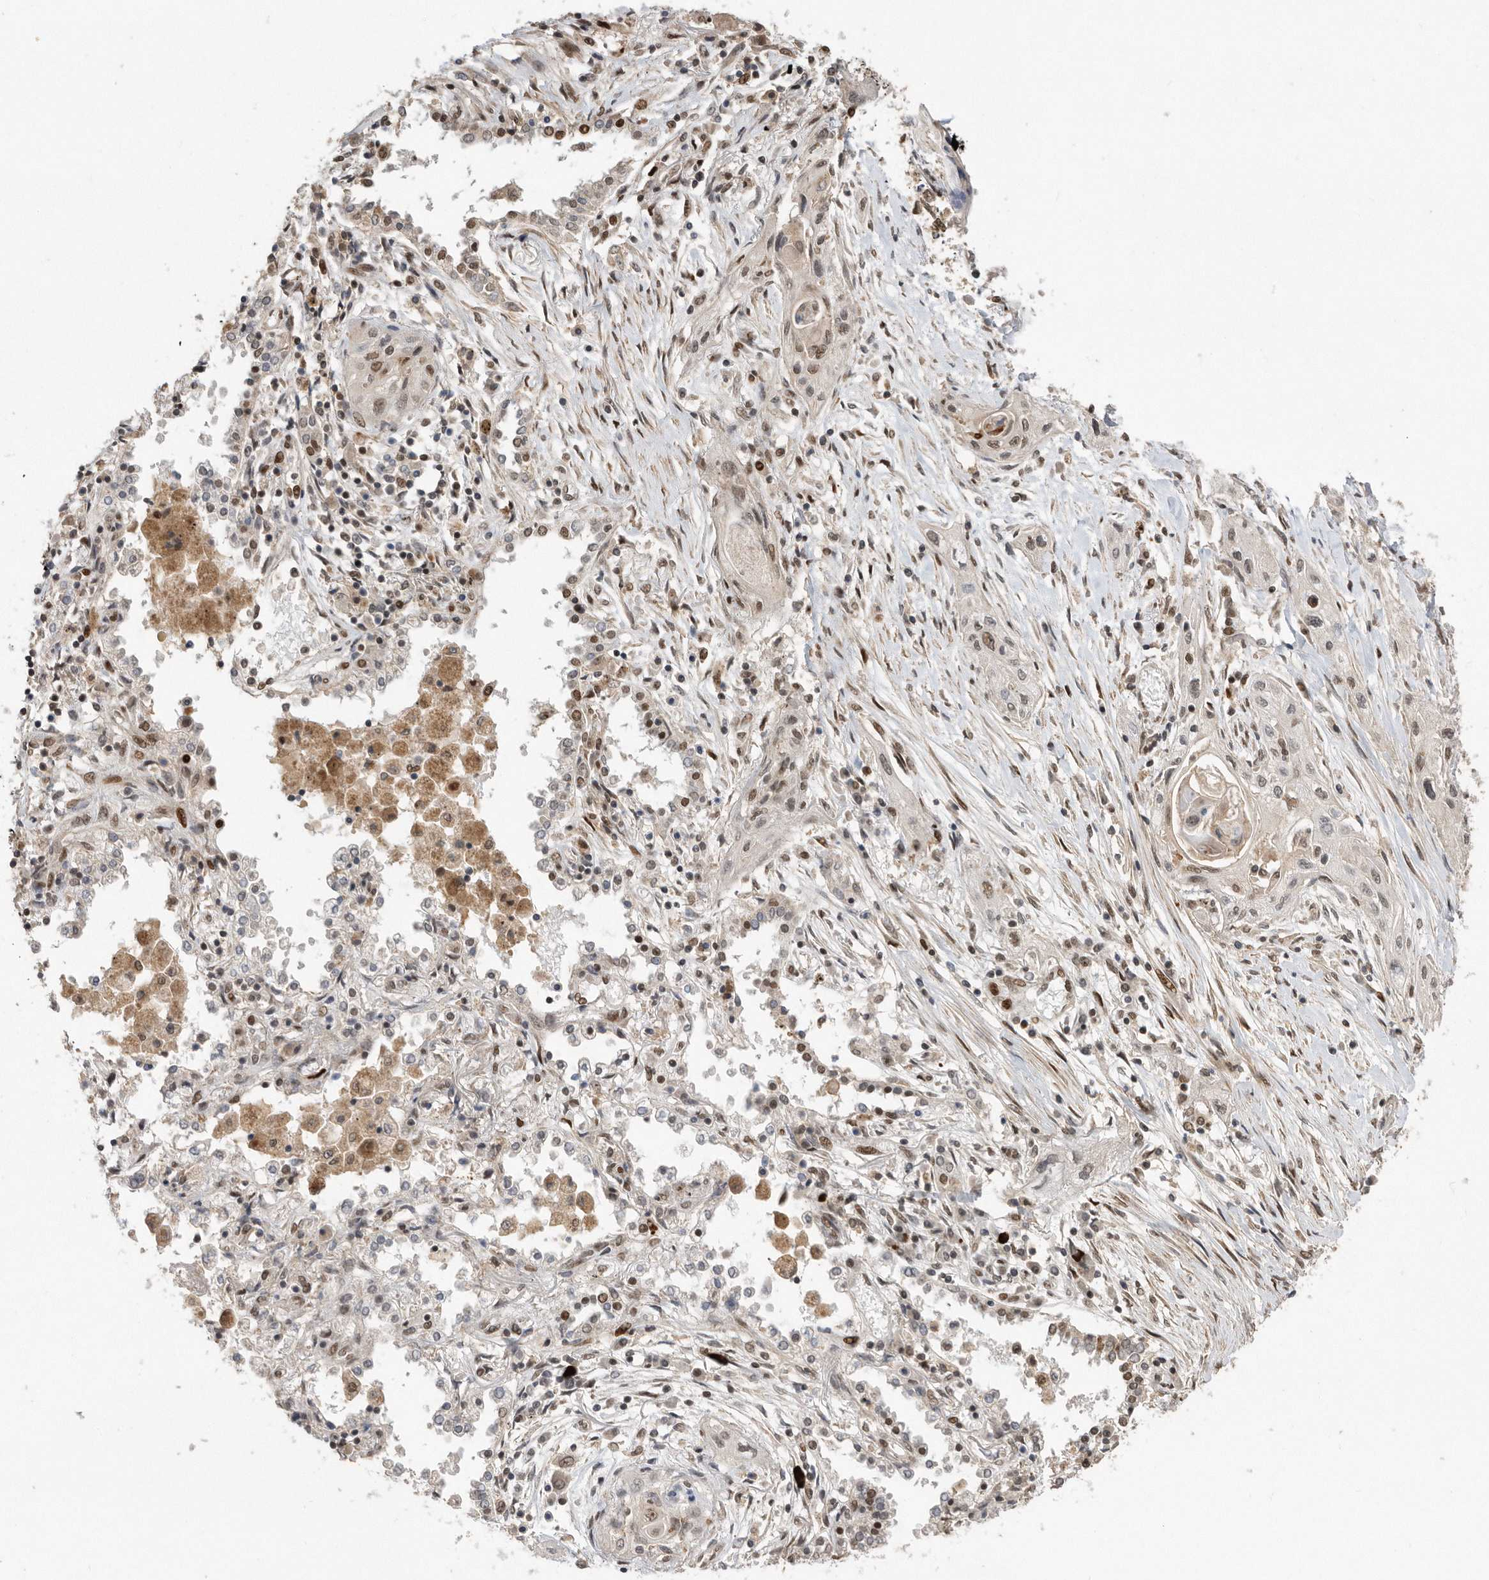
{"staining": {"intensity": "moderate", "quantity": "25%-75%", "location": "nuclear"}, "tissue": "lung cancer", "cell_type": "Tumor cells", "image_type": "cancer", "snomed": [{"axis": "morphology", "description": "Squamous cell carcinoma, NOS"}, {"axis": "topography", "description": "Lung"}], "caption": "Lung squamous cell carcinoma was stained to show a protein in brown. There is medium levels of moderate nuclear positivity in approximately 25%-75% of tumor cells. (Stains: DAB (3,3'-diaminobenzidine) in brown, nuclei in blue, Microscopy: brightfield microscopy at high magnification).", "gene": "TDRD3", "patient": {"sex": "female", "age": 47}}